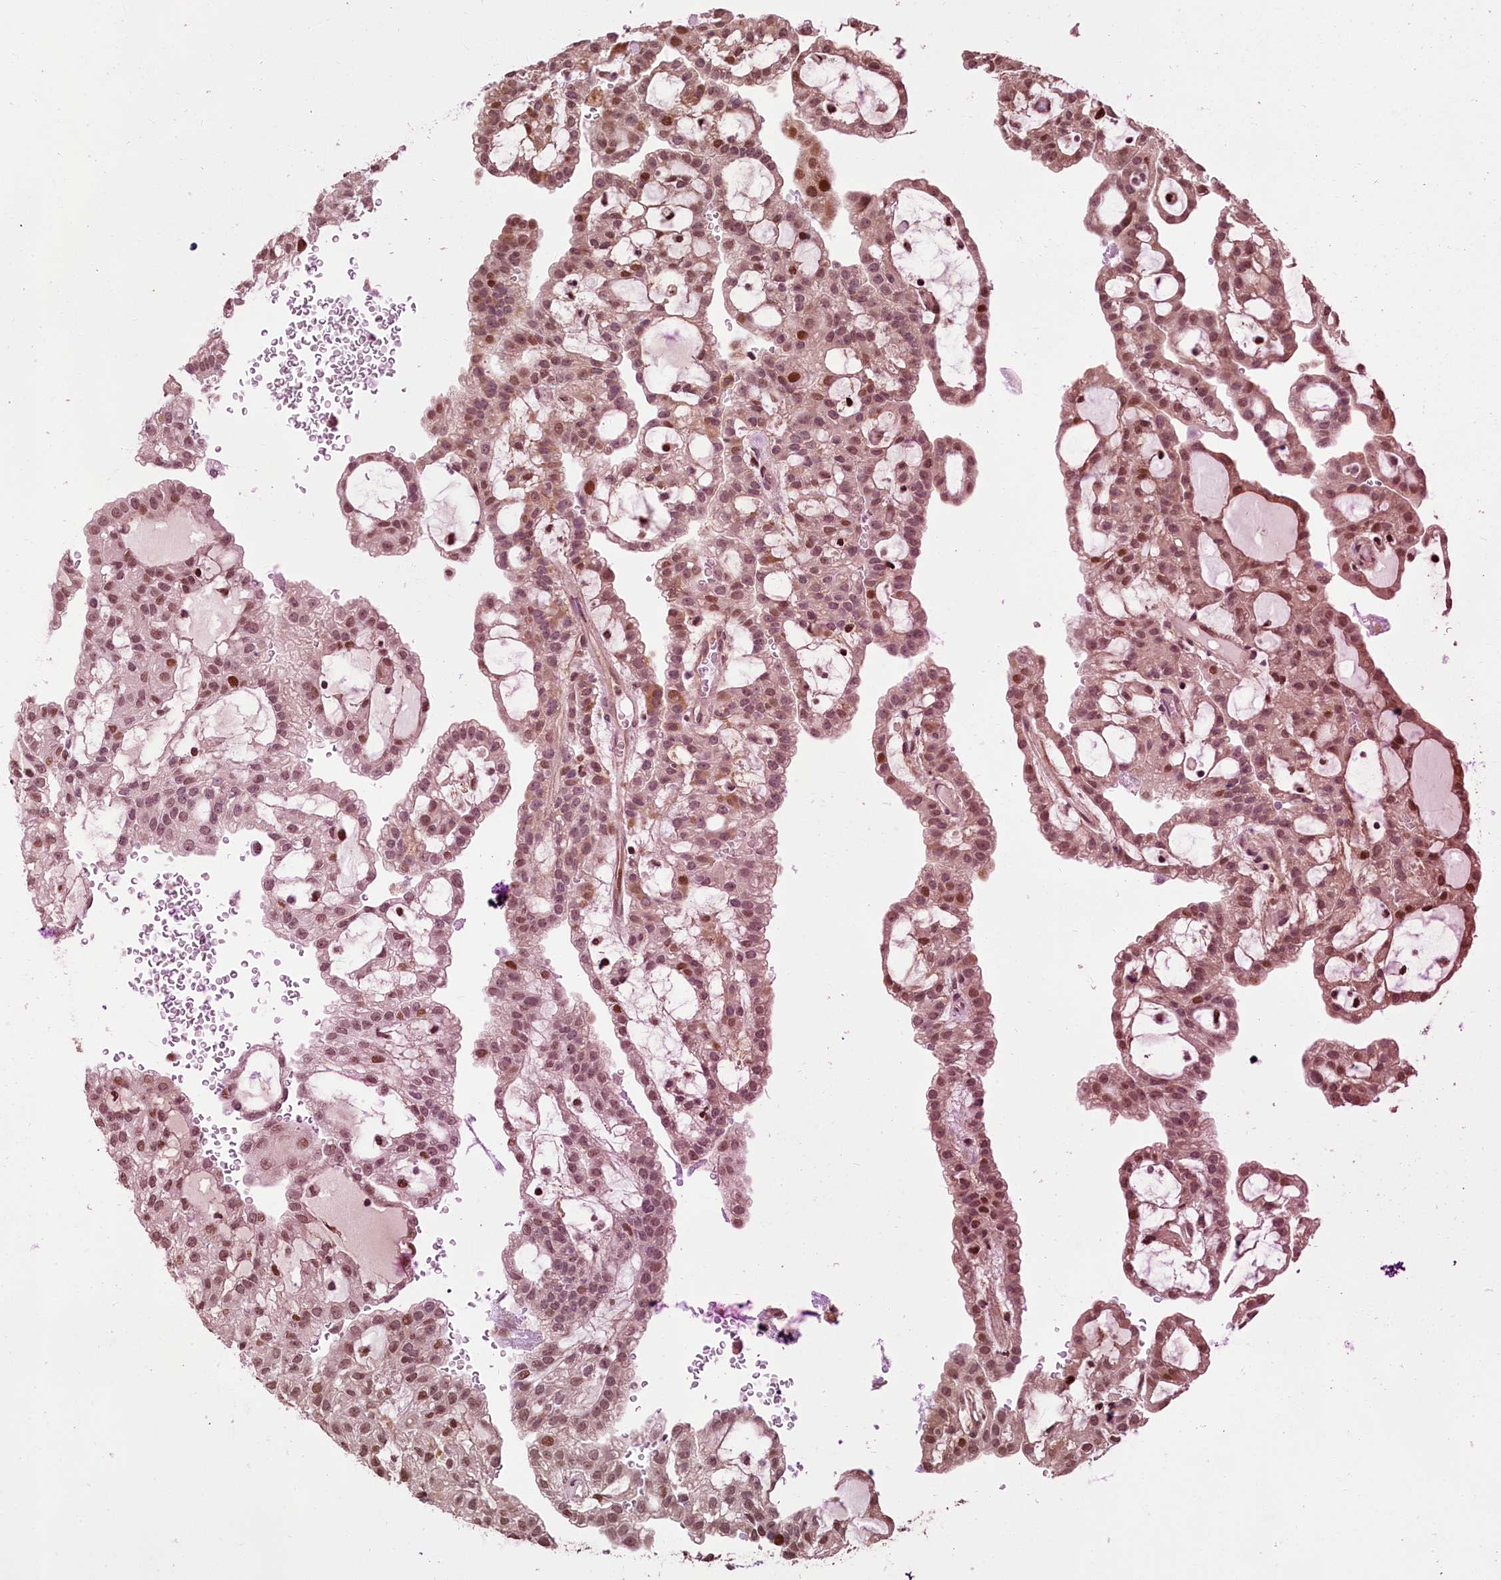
{"staining": {"intensity": "moderate", "quantity": ">75%", "location": "nuclear"}, "tissue": "renal cancer", "cell_type": "Tumor cells", "image_type": "cancer", "snomed": [{"axis": "morphology", "description": "Adenocarcinoma, NOS"}, {"axis": "topography", "description": "Kidney"}], "caption": "Immunohistochemistry of adenocarcinoma (renal) demonstrates medium levels of moderate nuclear staining in approximately >75% of tumor cells.", "gene": "RELB", "patient": {"sex": "male", "age": 63}}